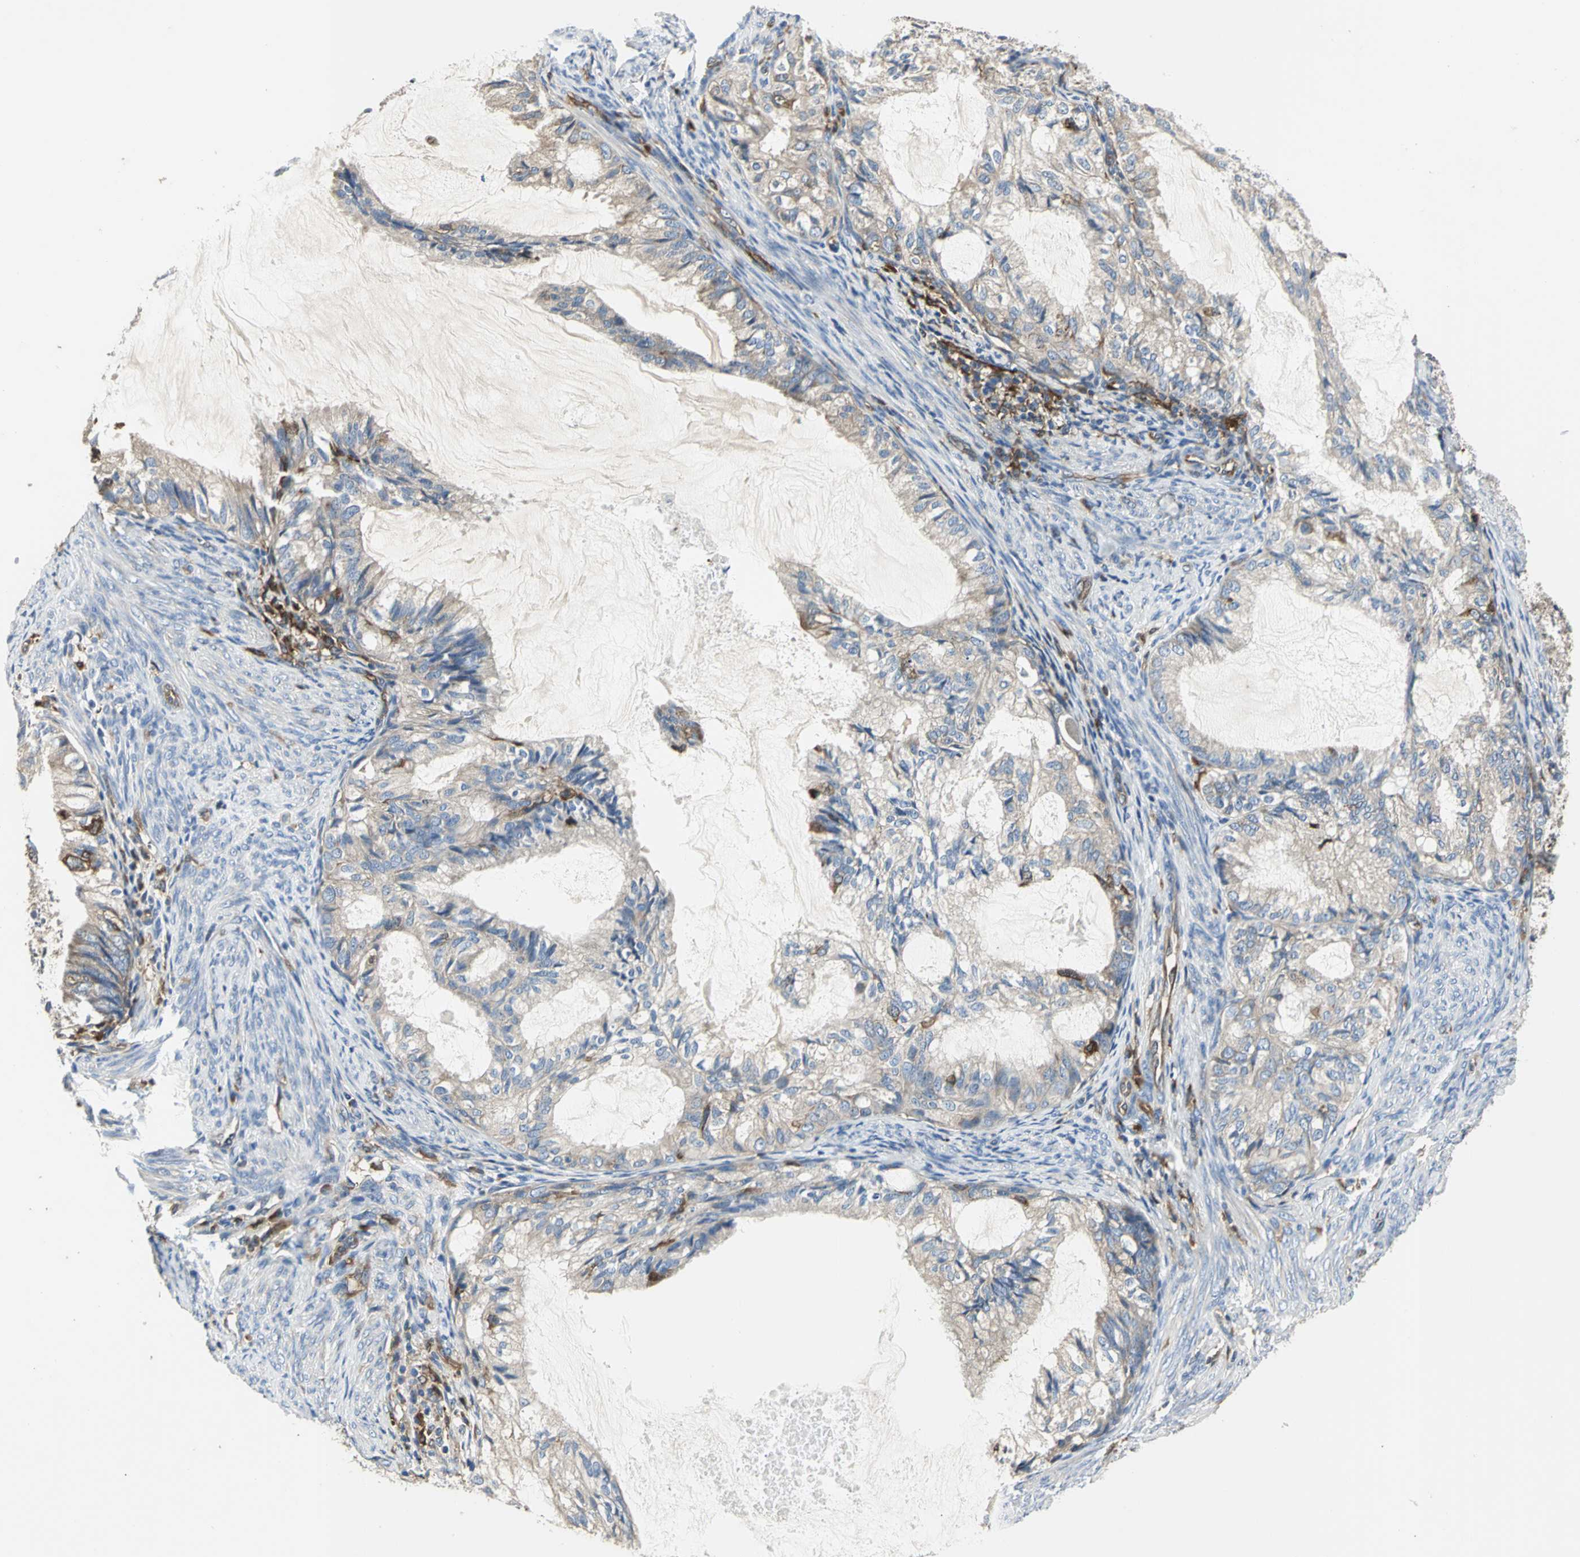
{"staining": {"intensity": "moderate", "quantity": ">75%", "location": "cytoplasmic/membranous"}, "tissue": "cervical cancer", "cell_type": "Tumor cells", "image_type": "cancer", "snomed": [{"axis": "morphology", "description": "Normal tissue, NOS"}, {"axis": "morphology", "description": "Adenocarcinoma, NOS"}, {"axis": "topography", "description": "Cervix"}, {"axis": "topography", "description": "Endometrium"}], "caption": "Tumor cells display medium levels of moderate cytoplasmic/membranous expression in approximately >75% of cells in cervical cancer (adenocarcinoma).", "gene": "CHRNB1", "patient": {"sex": "female", "age": 86}}